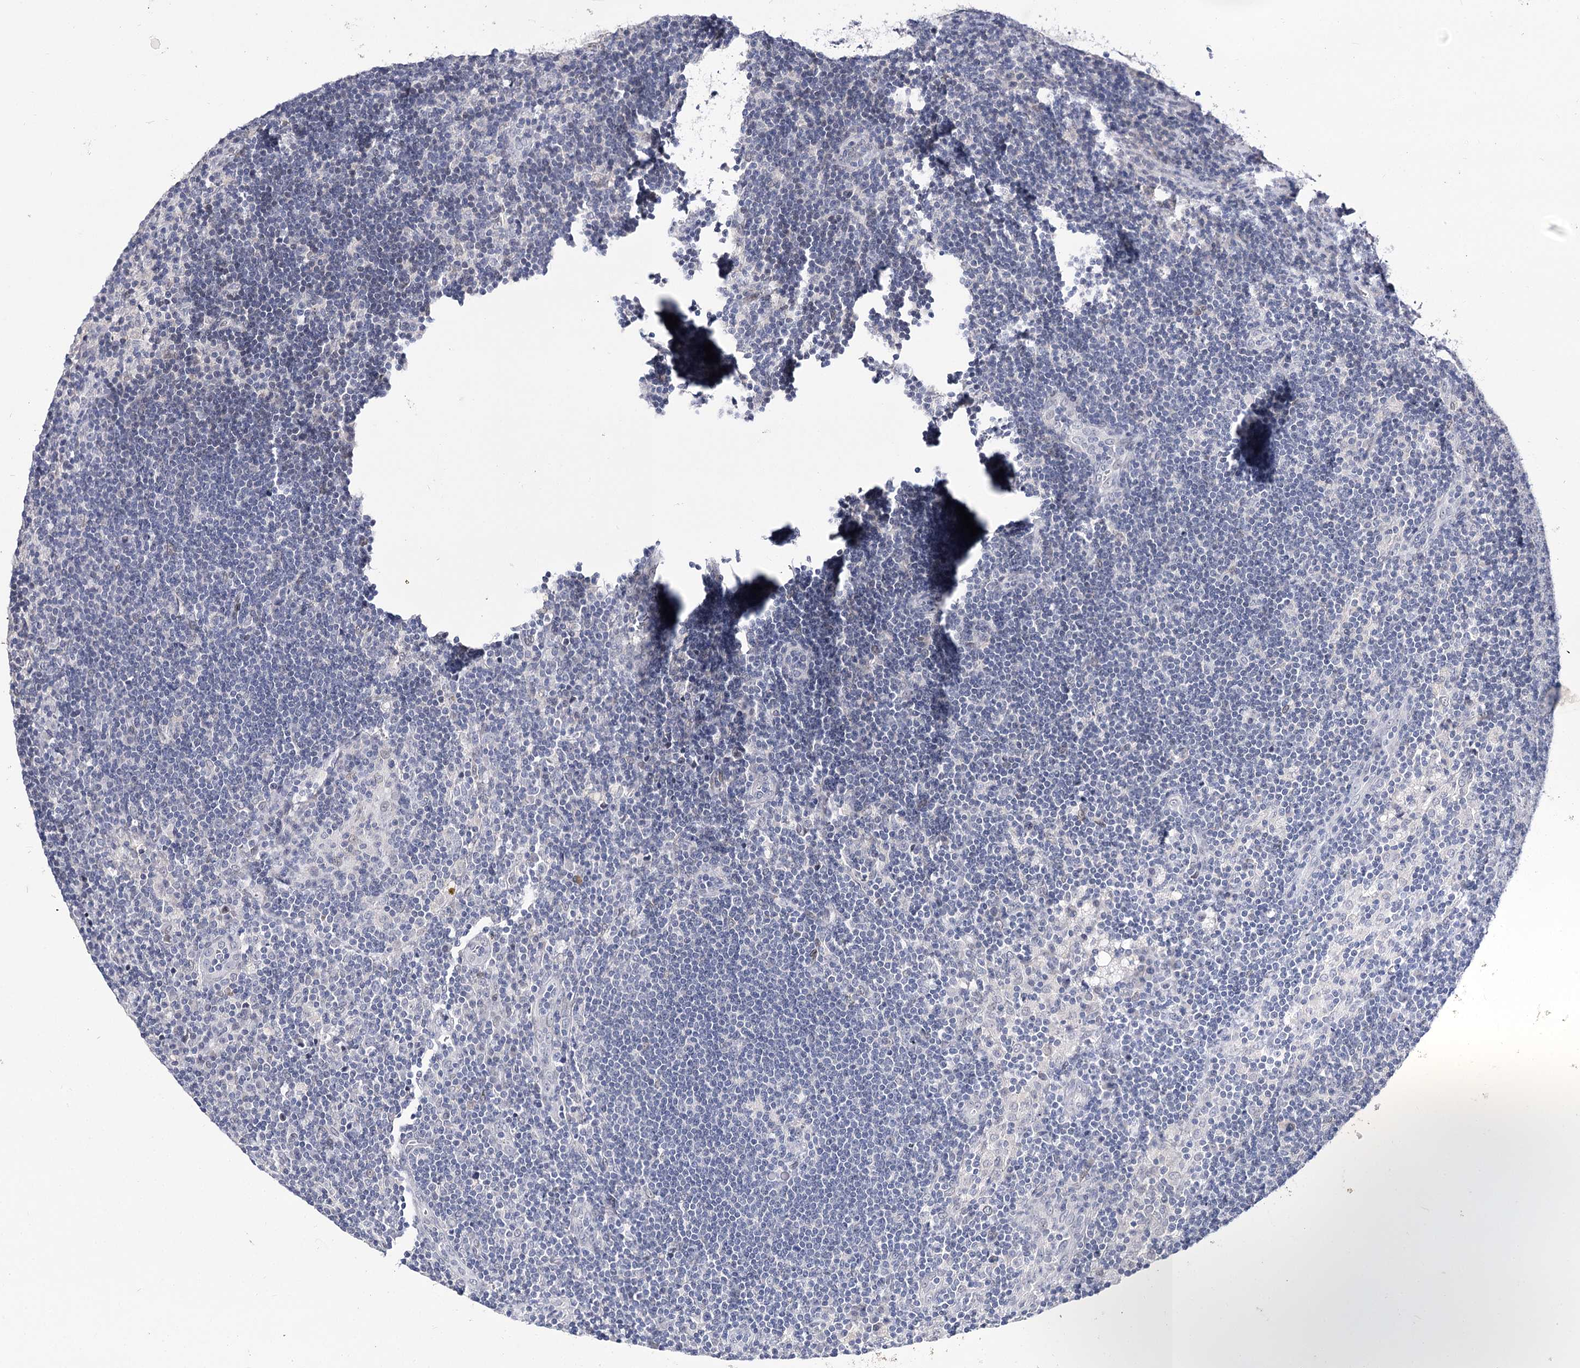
{"staining": {"intensity": "negative", "quantity": "none", "location": "none"}, "tissue": "lymph node", "cell_type": "Germinal center cells", "image_type": "normal", "snomed": [{"axis": "morphology", "description": "Normal tissue, NOS"}, {"axis": "topography", "description": "Lymph node"}], "caption": "The histopathology image reveals no staining of germinal center cells in unremarkable lymph node. (DAB IHC, high magnification).", "gene": "TMEM201", "patient": {"sex": "male", "age": 24}}